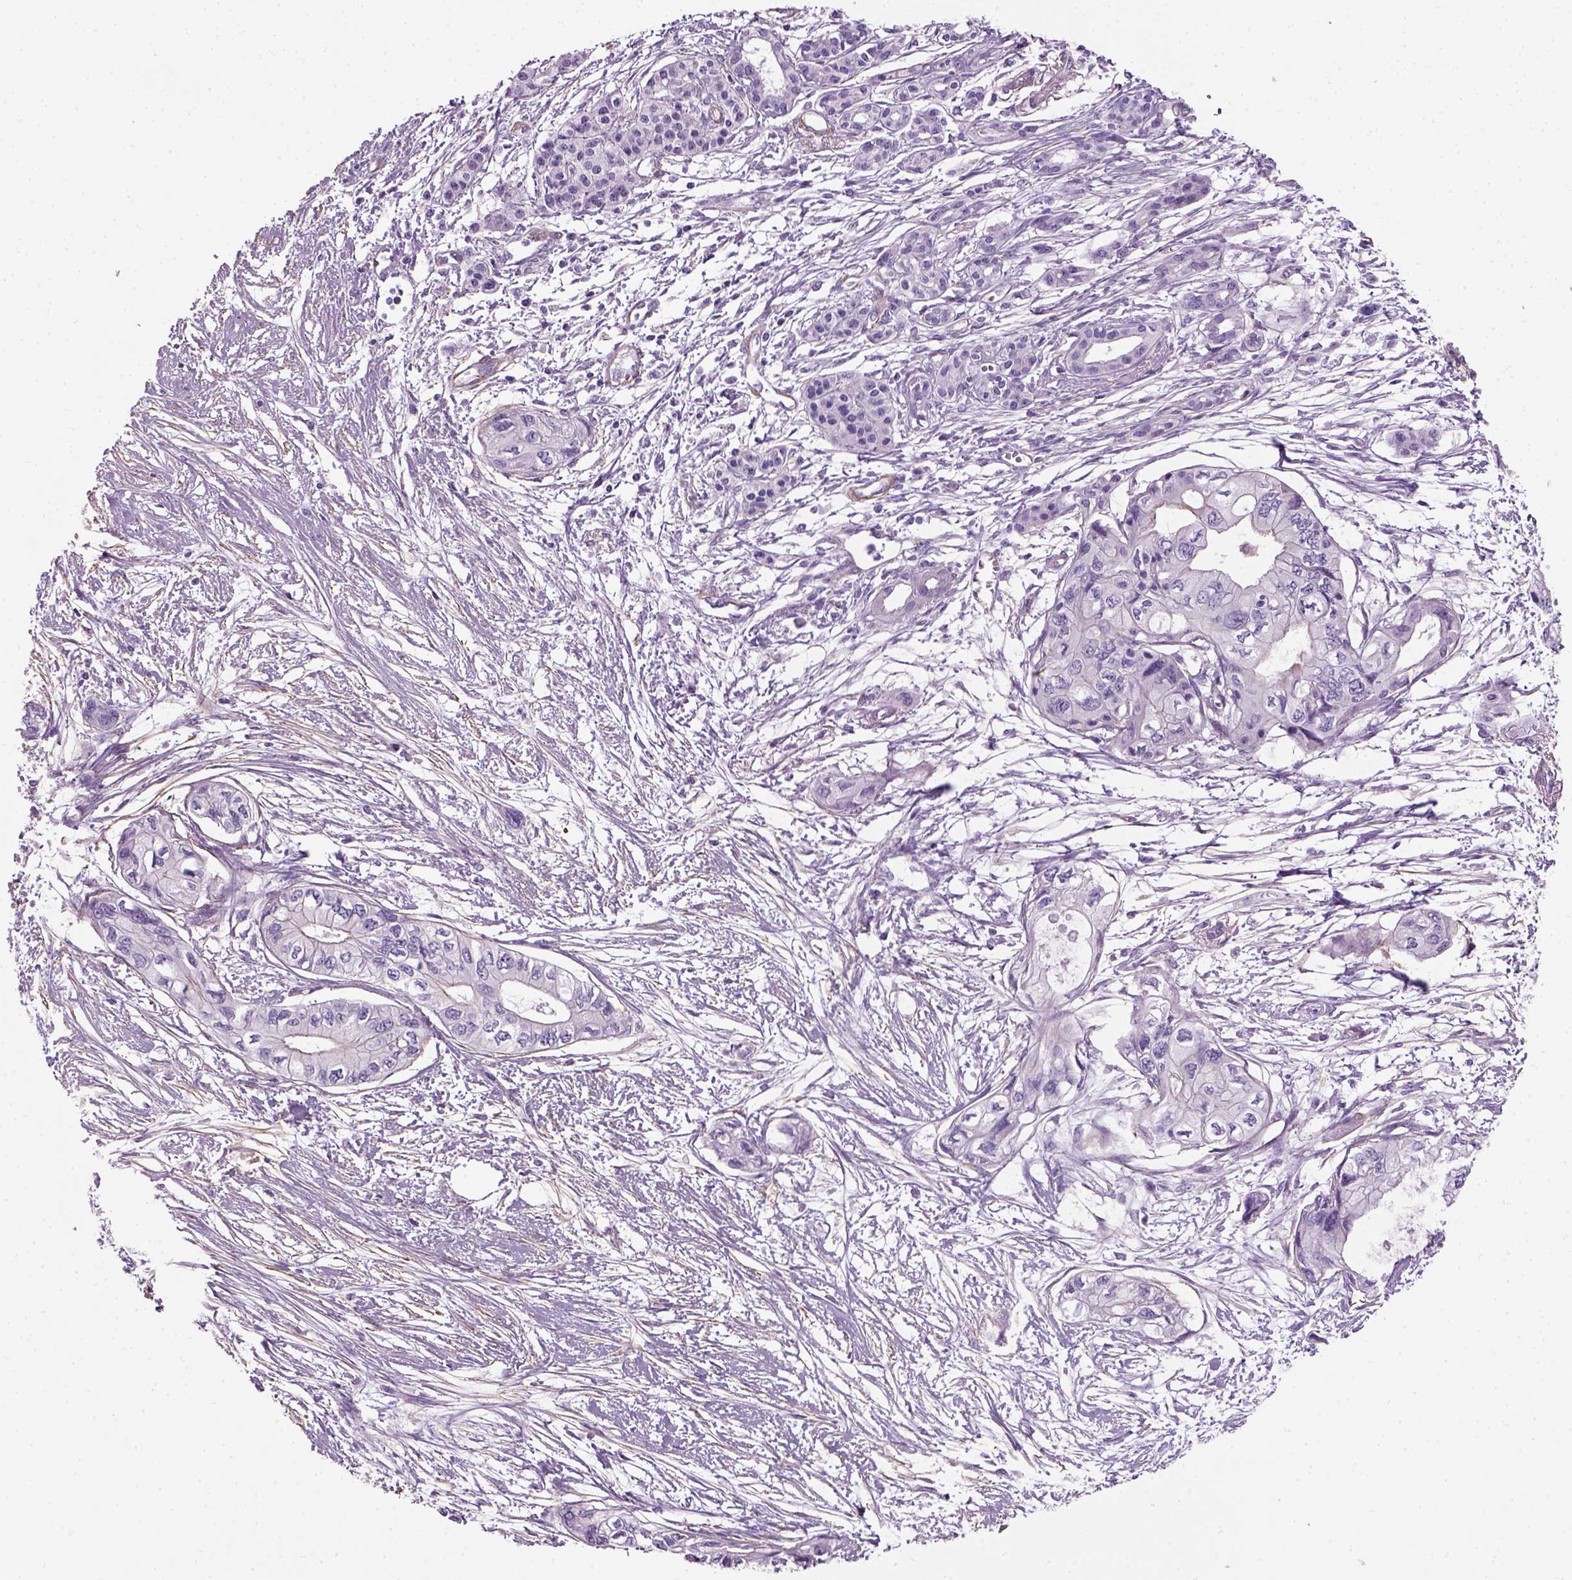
{"staining": {"intensity": "negative", "quantity": "none", "location": "none"}, "tissue": "pancreatic cancer", "cell_type": "Tumor cells", "image_type": "cancer", "snomed": [{"axis": "morphology", "description": "Adenocarcinoma, NOS"}, {"axis": "topography", "description": "Pancreas"}], "caption": "Histopathology image shows no protein expression in tumor cells of pancreatic adenocarcinoma tissue.", "gene": "FAM161A", "patient": {"sex": "female", "age": 76}}